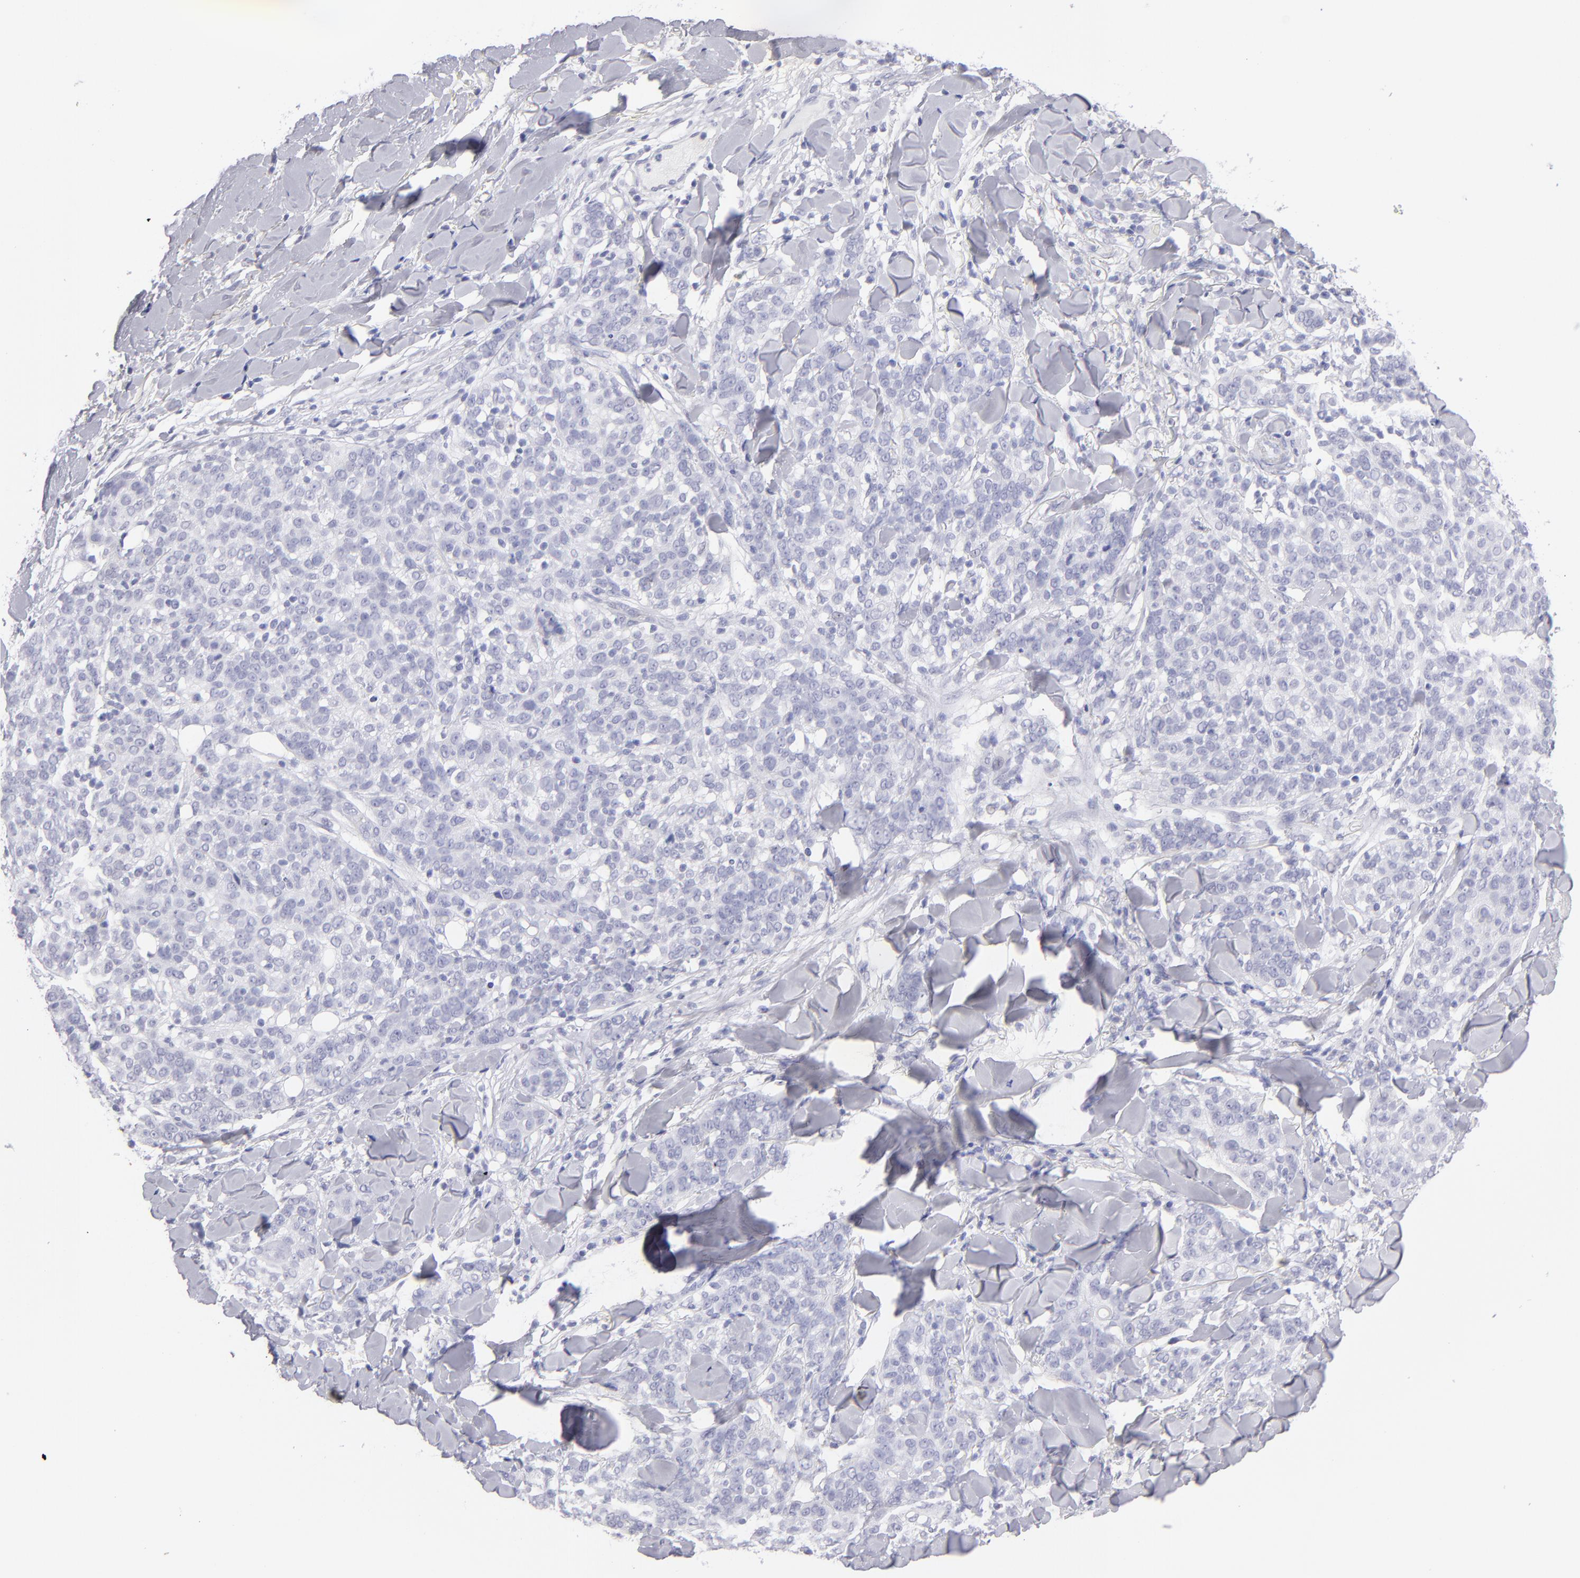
{"staining": {"intensity": "negative", "quantity": "none", "location": "none"}, "tissue": "skin cancer", "cell_type": "Tumor cells", "image_type": "cancer", "snomed": [{"axis": "morphology", "description": "Normal tissue, NOS"}, {"axis": "morphology", "description": "Squamous cell carcinoma, NOS"}, {"axis": "topography", "description": "Skin"}], "caption": "This is an IHC image of skin cancer. There is no staining in tumor cells.", "gene": "ALDOB", "patient": {"sex": "female", "age": 83}}